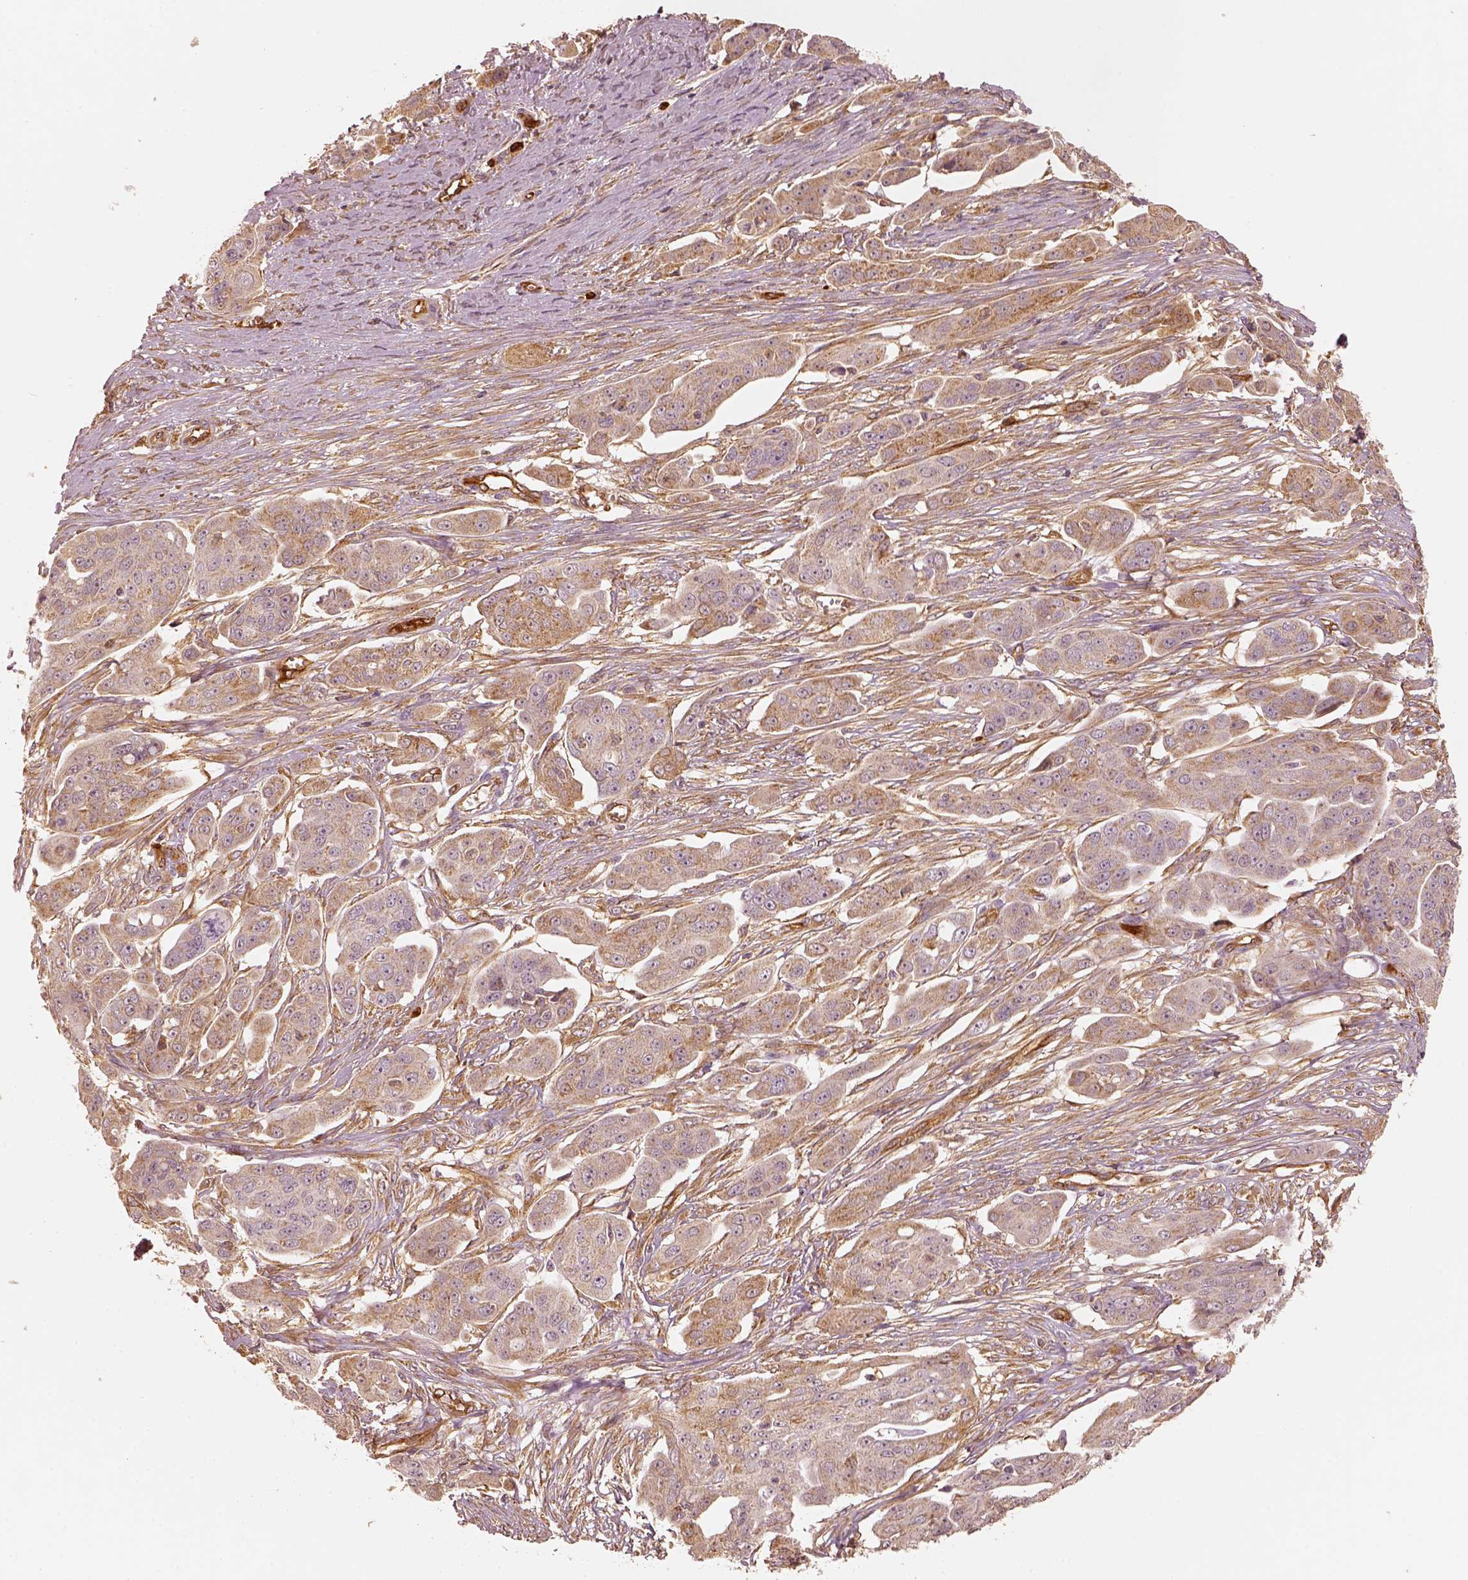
{"staining": {"intensity": "moderate", "quantity": ">75%", "location": "cytoplasmic/membranous"}, "tissue": "ovarian cancer", "cell_type": "Tumor cells", "image_type": "cancer", "snomed": [{"axis": "morphology", "description": "Carcinoma, endometroid"}, {"axis": "topography", "description": "Ovary"}], "caption": "Immunohistochemical staining of ovarian endometroid carcinoma displays medium levels of moderate cytoplasmic/membranous protein expression in approximately >75% of tumor cells. Using DAB (3,3'-diaminobenzidine) (brown) and hematoxylin (blue) stains, captured at high magnification using brightfield microscopy.", "gene": "FSCN1", "patient": {"sex": "female", "age": 70}}